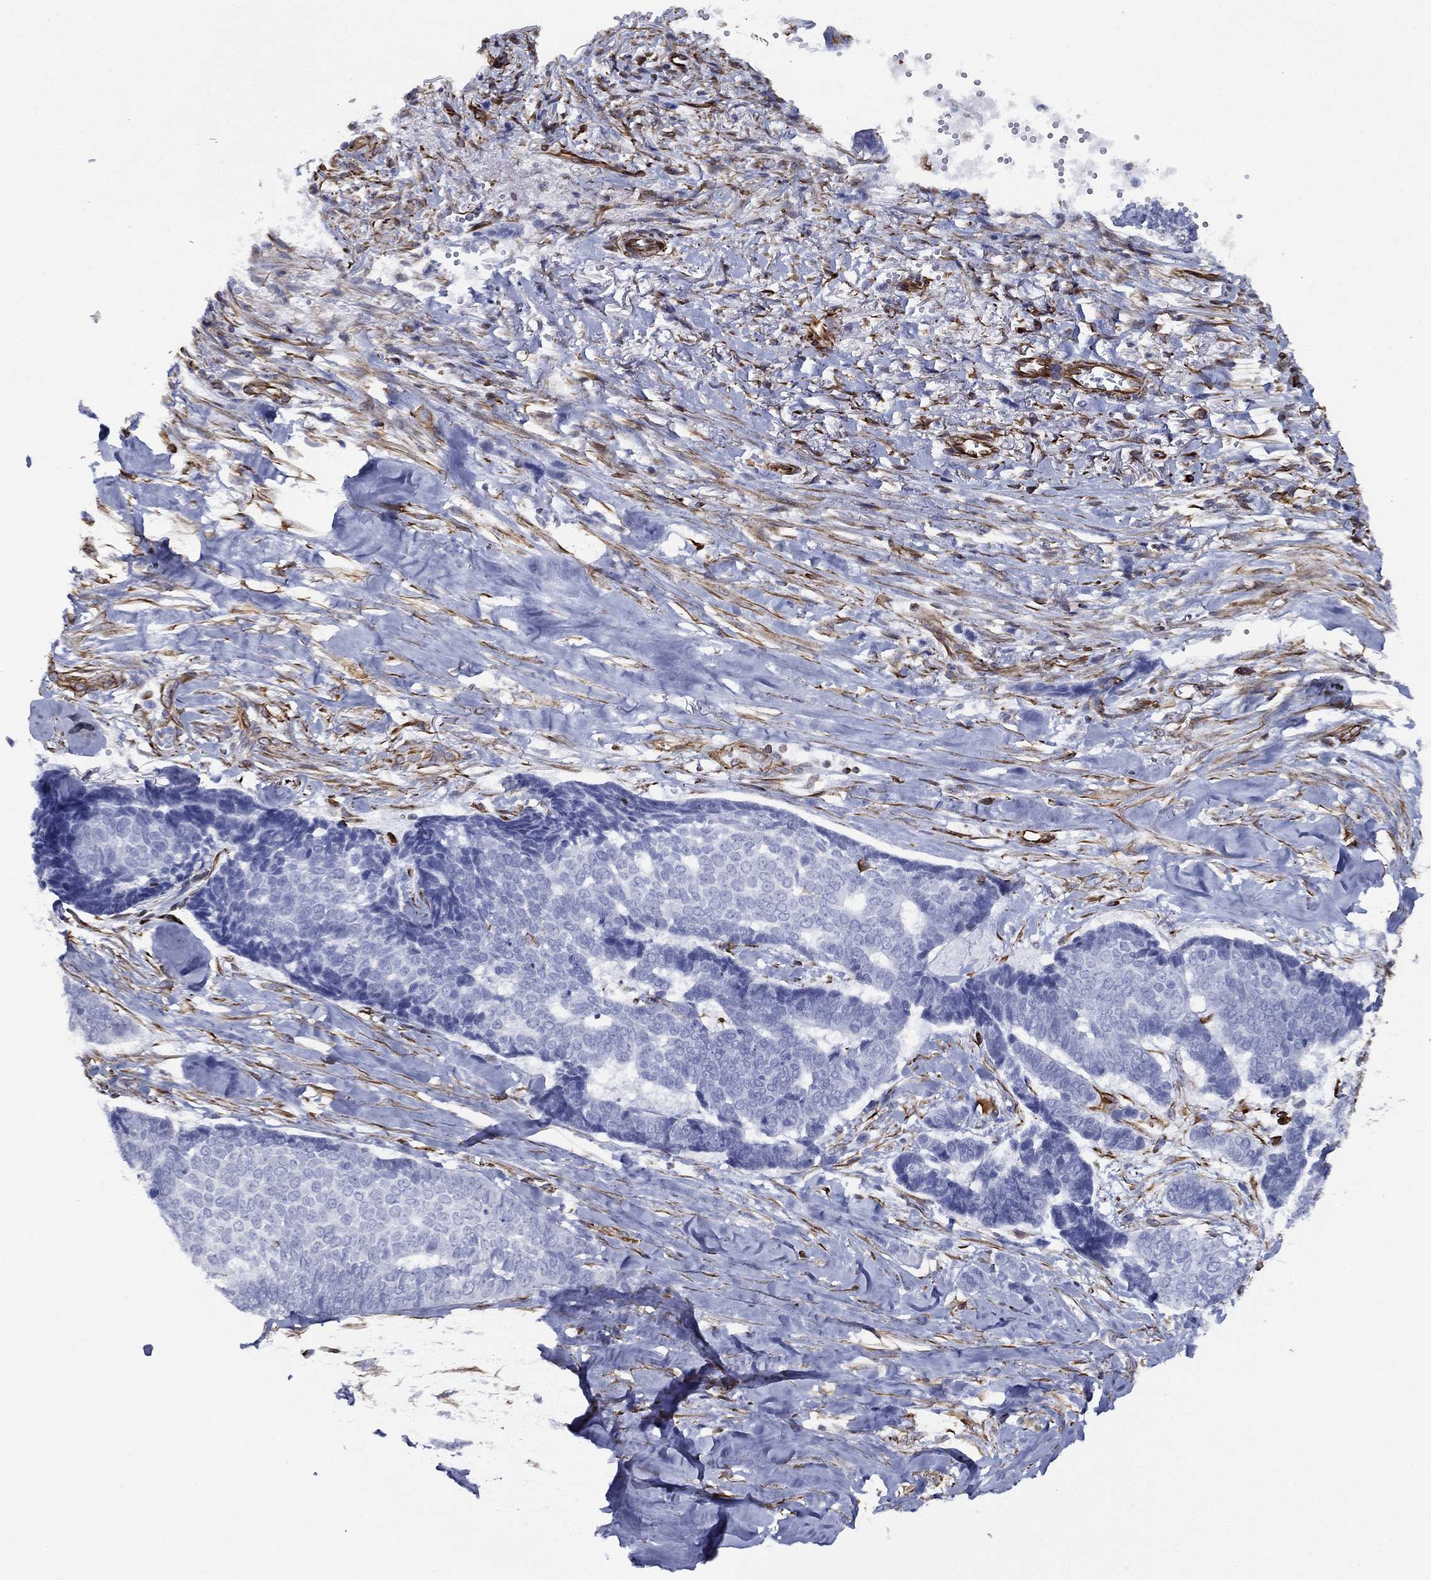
{"staining": {"intensity": "negative", "quantity": "none", "location": "none"}, "tissue": "skin cancer", "cell_type": "Tumor cells", "image_type": "cancer", "snomed": [{"axis": "morphology", "description": "Basal cell carcinoma"}, {"axis": "topography", "description": "Skin"}], "caption": "High magnification brightfield microscopy of skin basal cell carcinoma stained with DAB (3,3'-diaminobenzidine) (brown) and counterstained with hematoxylin (blue): tumor cells show no significant staining. (Immunohistochemistry (ihc), brightfield microscopy, high magnification).", "gene": "MAS1", "patient": {"sex": "male", "age": 86}}